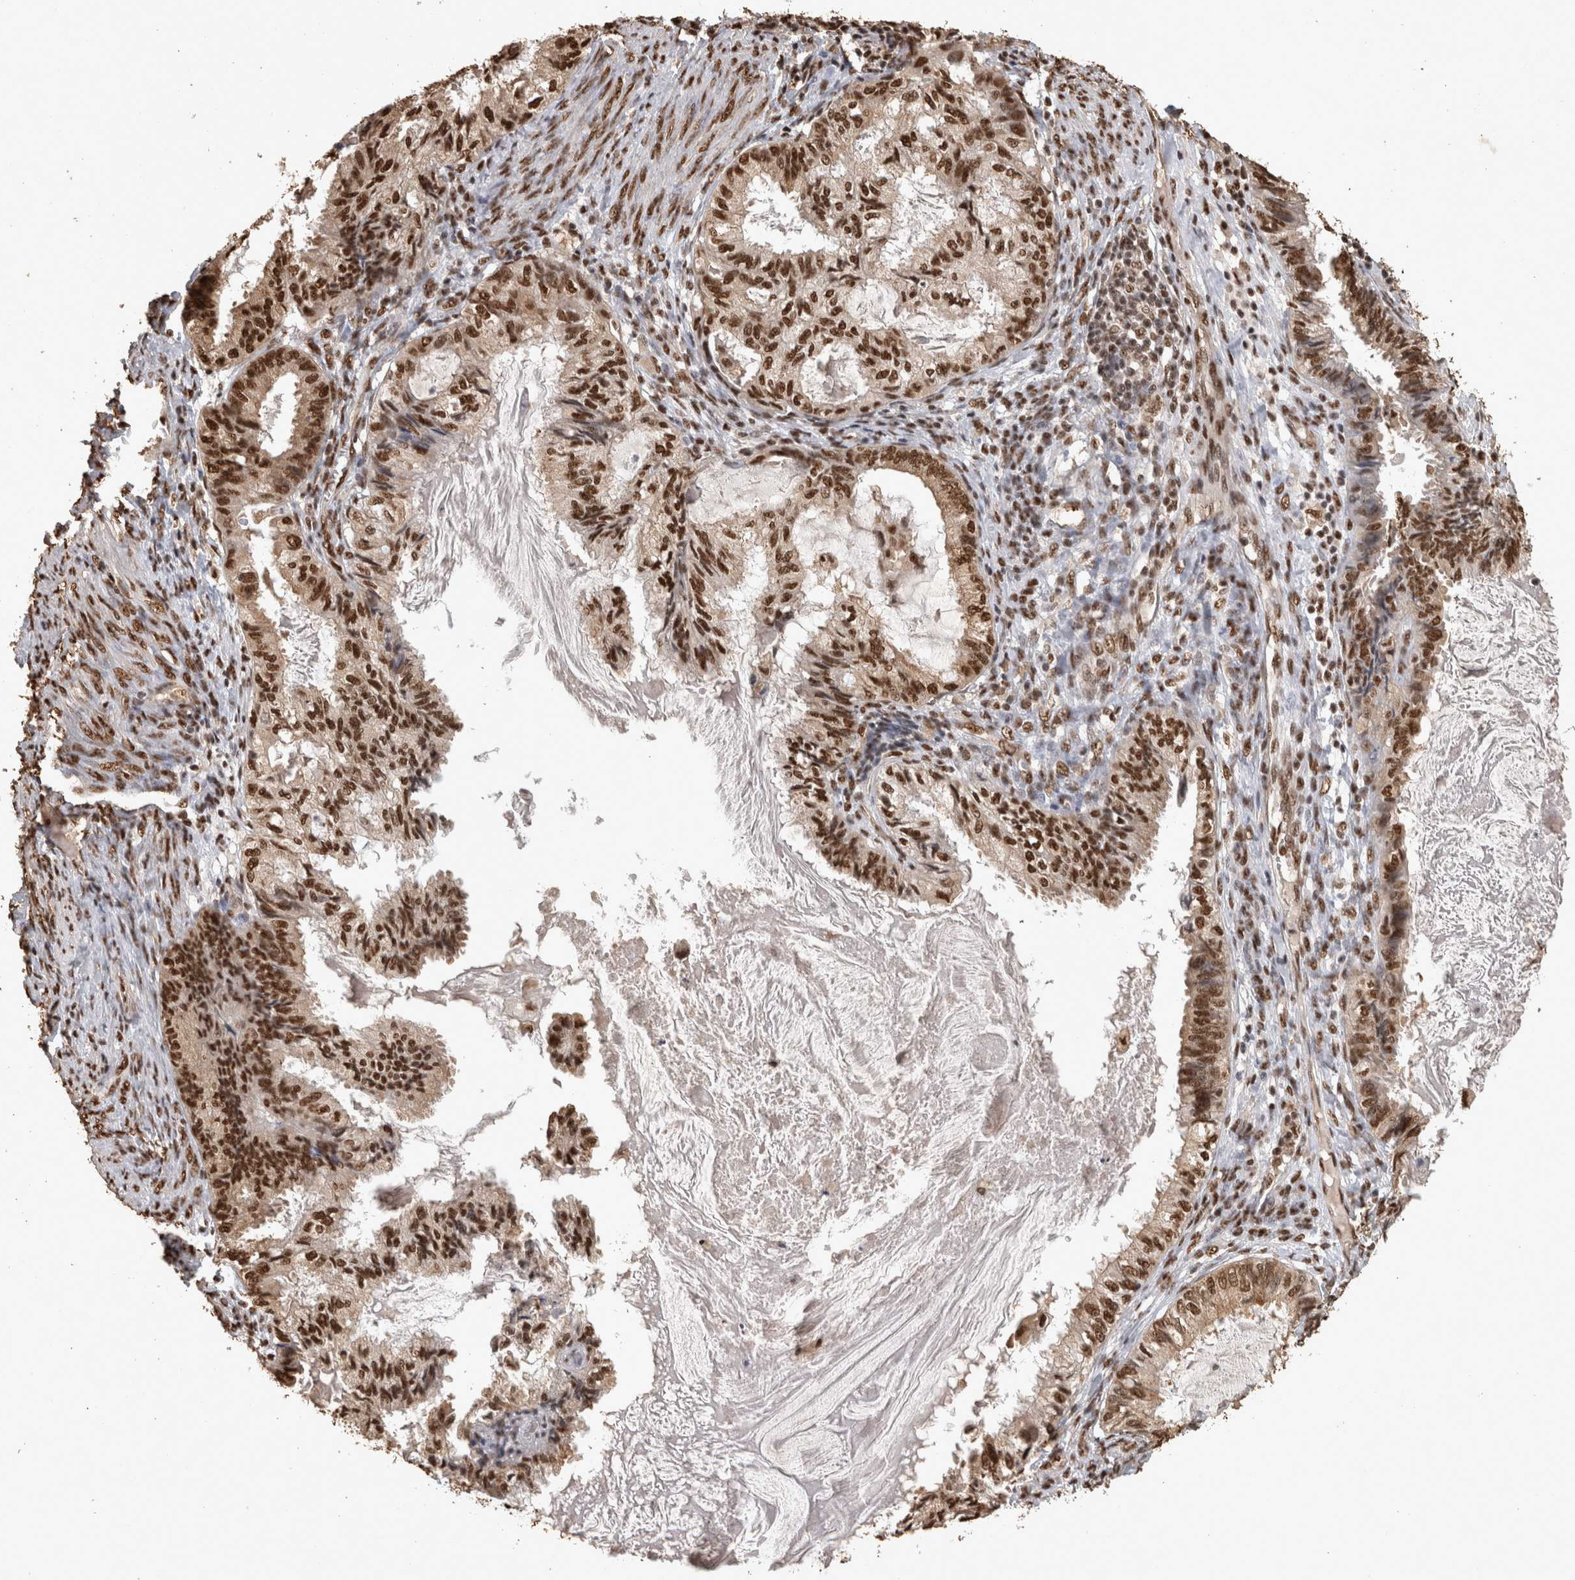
{"staining": {"intensity": "strong", "quantity": ">75%", "location": "nuclear"}, "tissue": "cervical cancer", "cell_type": "Tumor cells", "image_type": "cancer", "snomed": [{"axis": "morphology", "description": "Normal tissue, NOS"}, {"axis": "morphology", "description": "Adenocarcinoma, NOS"}, {"axis": "topography", "description": "Cervix"}, {"axis": "topography", "description": "Endometrium"}], "caption": "Immunohistochemical staining of human cervical cancer demonstrates high levels of strong nuclear staining in about >75% of tumor cells.", "gene": "RAD50", "patient": {"sex": "female", "age": 86}}